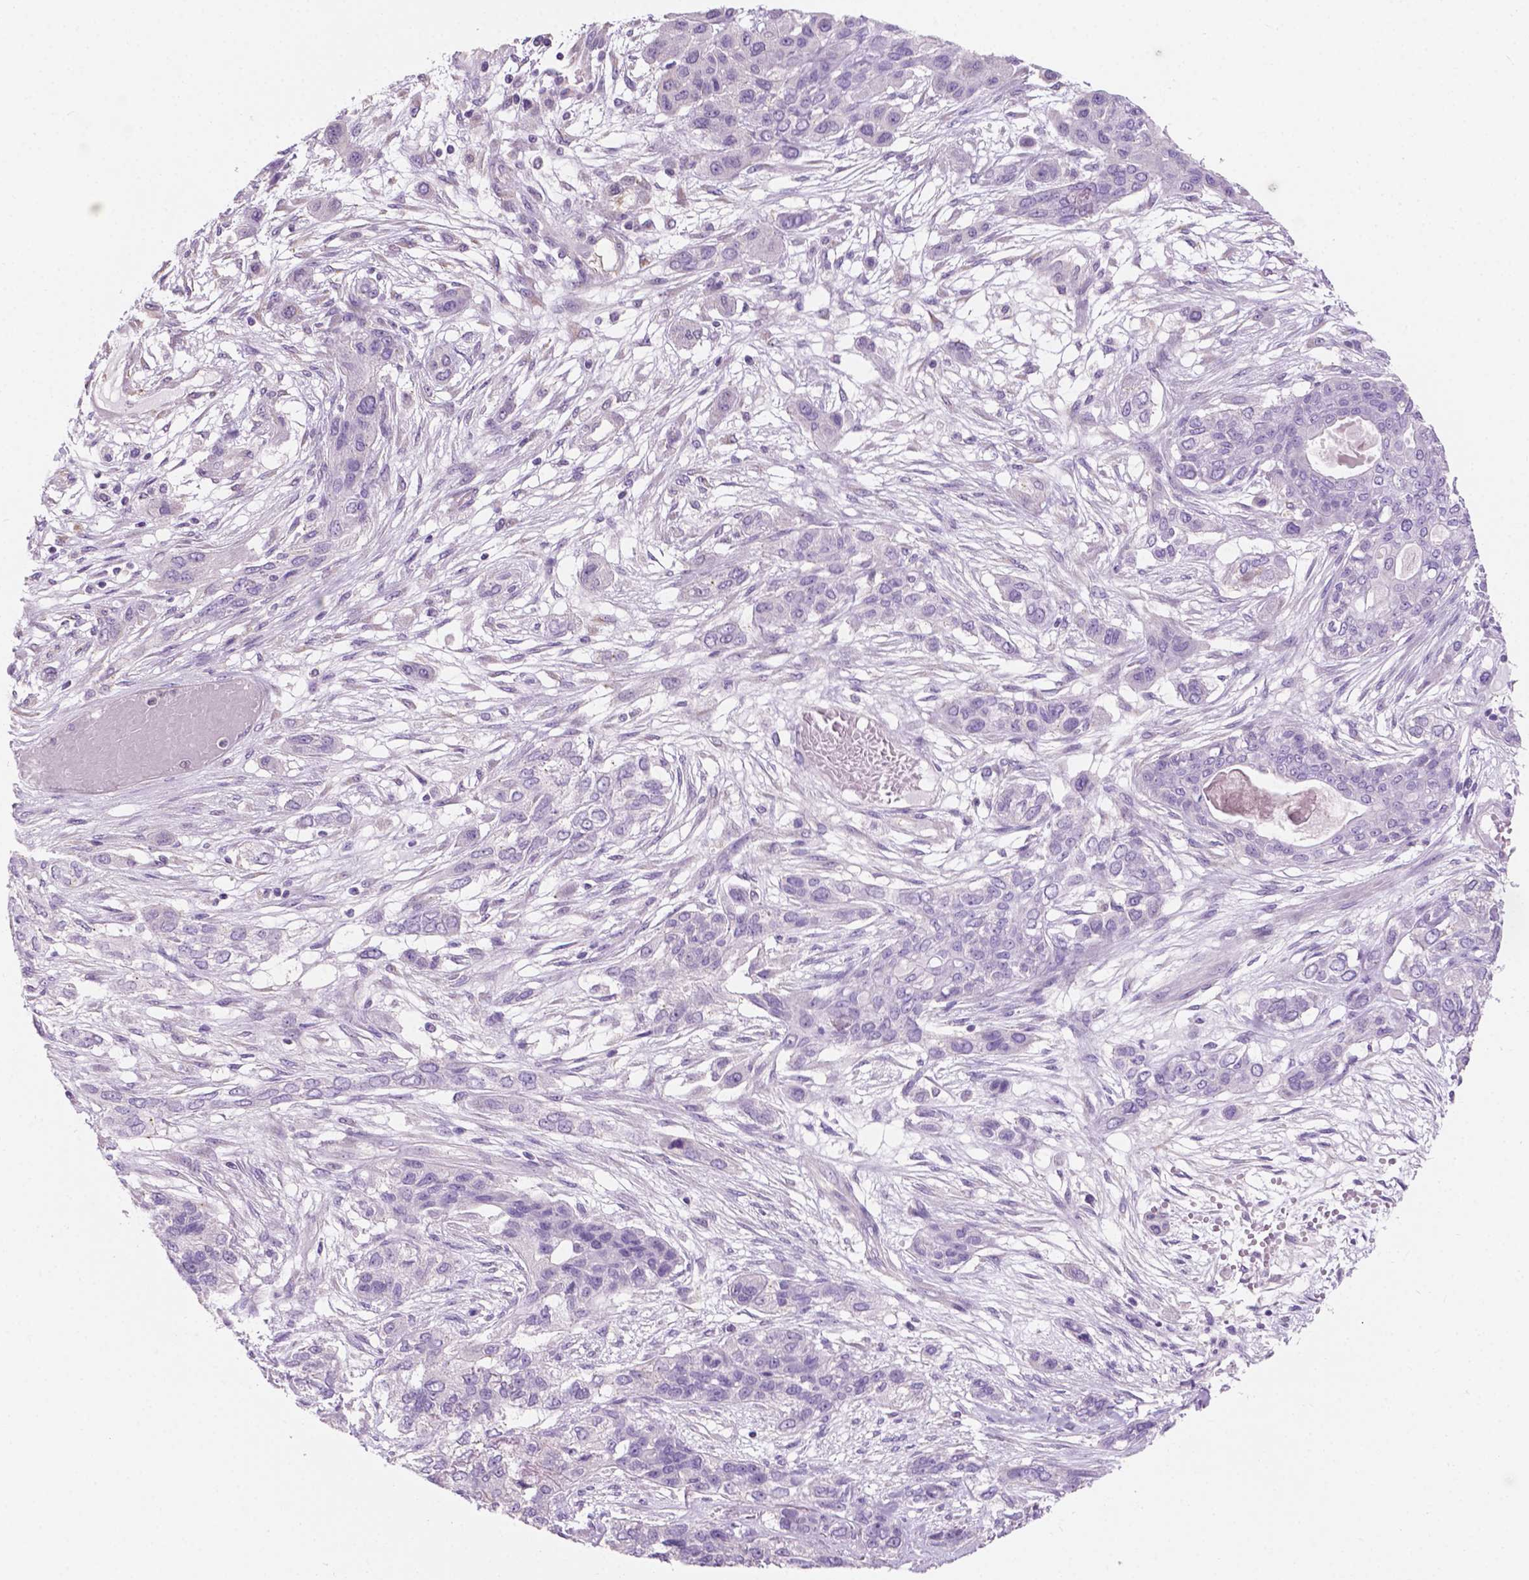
{"staining": {"intensity": "negative", "quantity": "none", "location": "none"}, "tissue": "lung cancer", "cell_type": "Tumor cells", "image_type": "cancer", "snomed": [{"axis": "morphology", "description": "Squamous cell carcinoma, NOS"}, {"axis": "topography", "description": "Lung"}], "caption": "Lung cancer (squamous cell carcinoma) was stained to show a protein in brown. There is no significant staining in tumor cells. The staining is performed using DAB (3,3'-diaminobenzidine) brown chromogen with nuclei counter-stained in using hematoxylin.", "gene": "SBSN", "patient": {"sex": "female", "age": 70}}